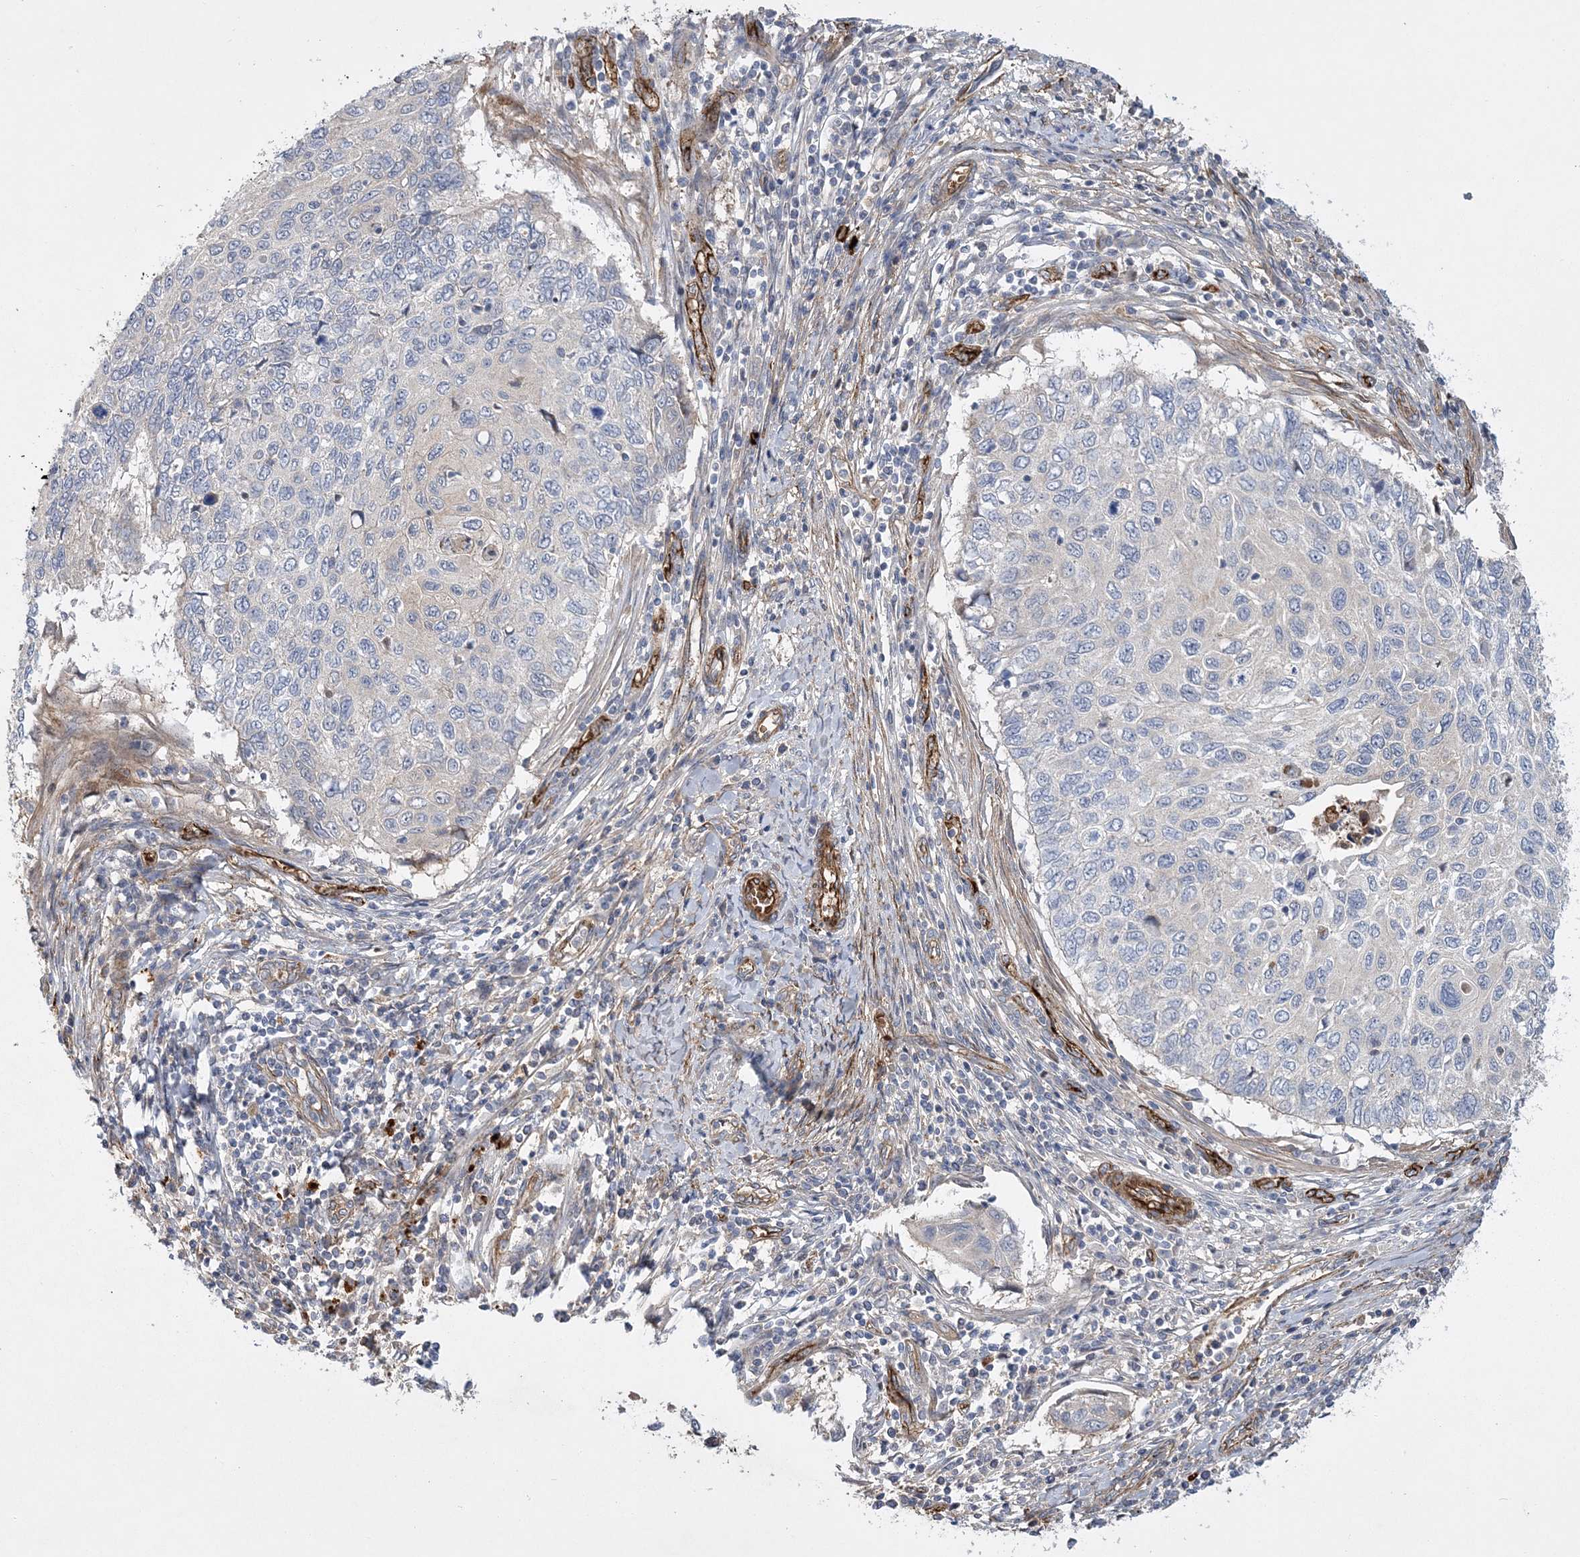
{"staining": {"intensity": "negative", "quantity": "none", "location": "none"}, "tissue": "cervical cancer", "cell_type": "Tumor cells", "image_type": "cancer", "snomed": [{"axis": "morphology", "description": "Squamous cell carcinoma, NOS"}, {"axis": "topography", "description": "Cervix"}], "caption": "There is no significant expression in tumor cells of cervical cancer (squamous cell carcinoma).", "gene": "CALN1", "patient": {"sex": "female", "age": 70}}